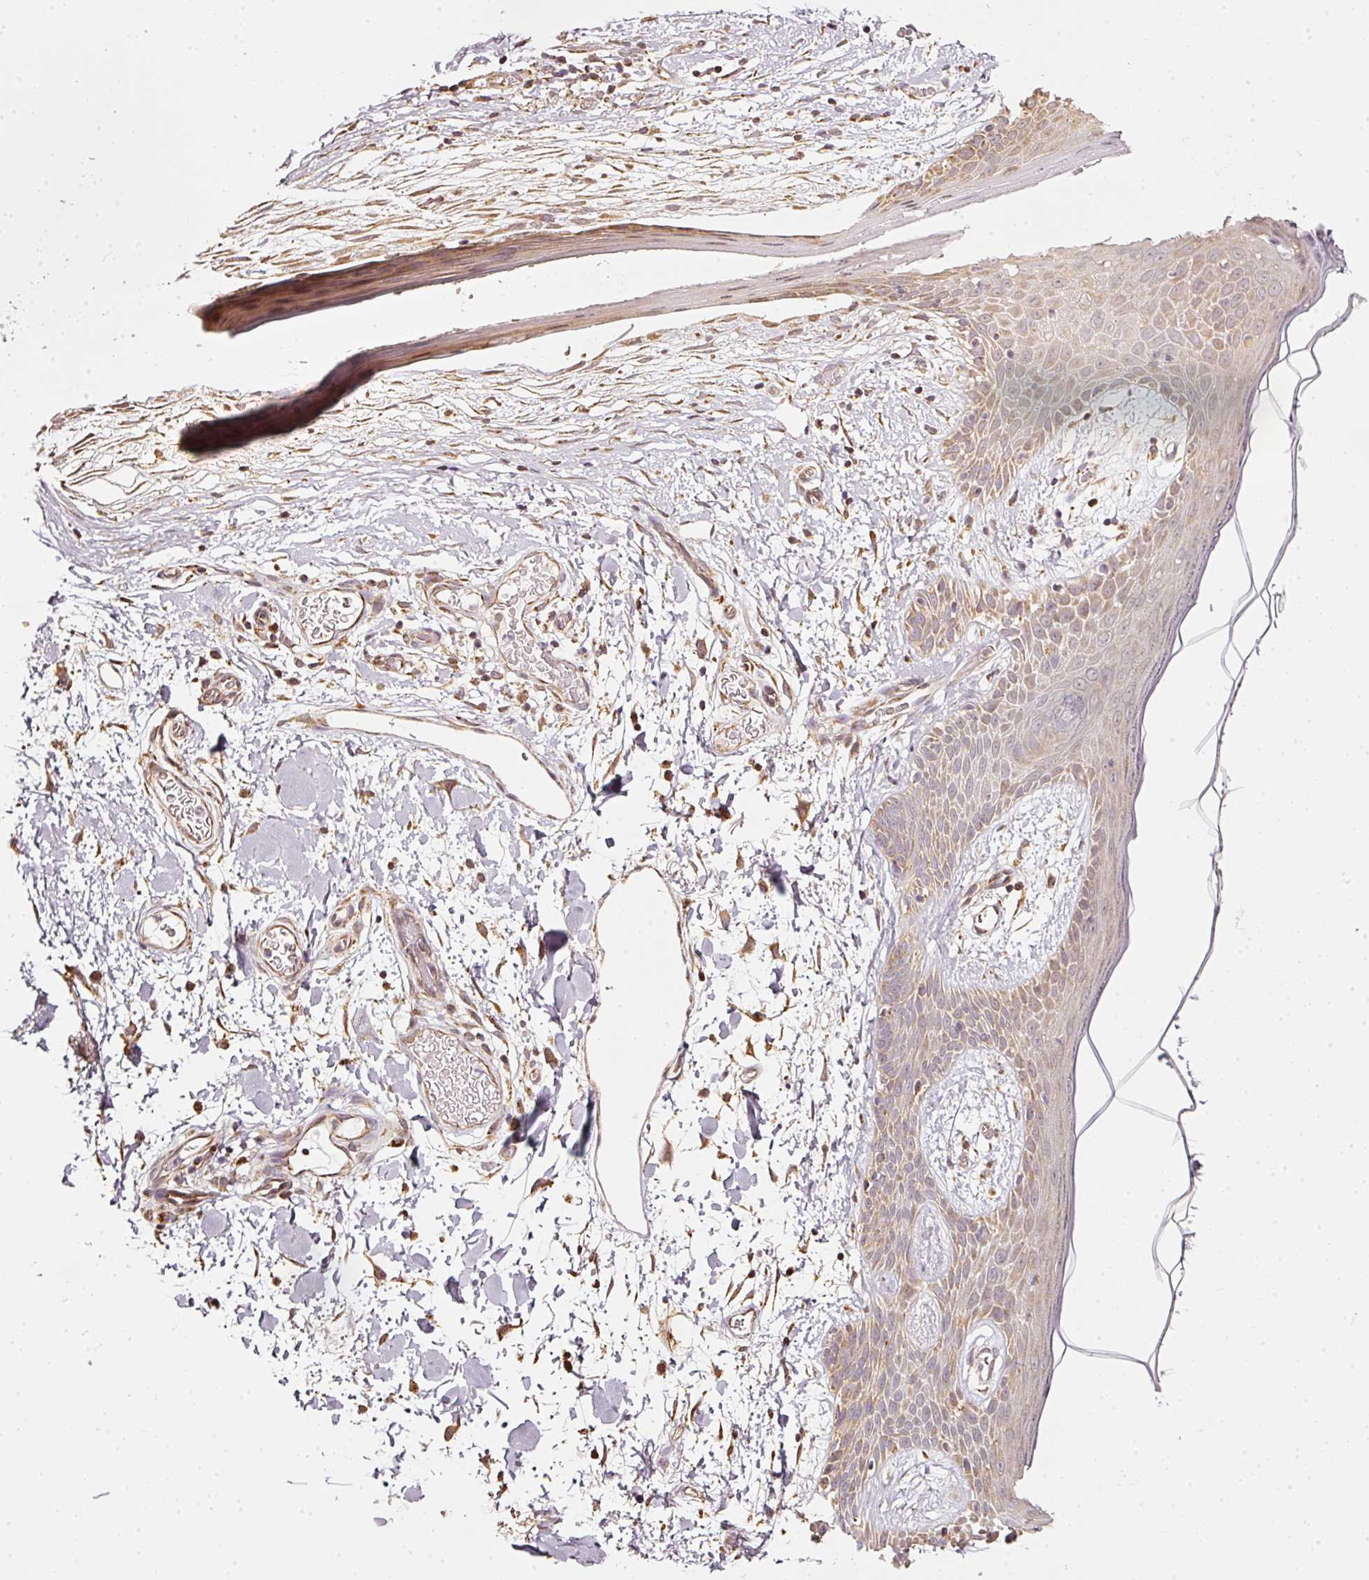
{"staining": {"intensity": "moderate", "quantity": ">75%", "location": "cytoplasmic/membranous"}, "tissue": "skin", "cell_type": "Fibroblasts", "image_type": "normal", "snomed": [{"axis": "morphology", "description": "Normal tissue, NOS"}, {"axis": "topography", "description": "Skin"}], "caption": "Moderate cytoplasmic/membranous positivity for a protein is identified in approximately >75% of fibroblasts of unremarkable skin using IHC.", "gene": "RAB35", "patient": {"sex": "male", "age": 79}}